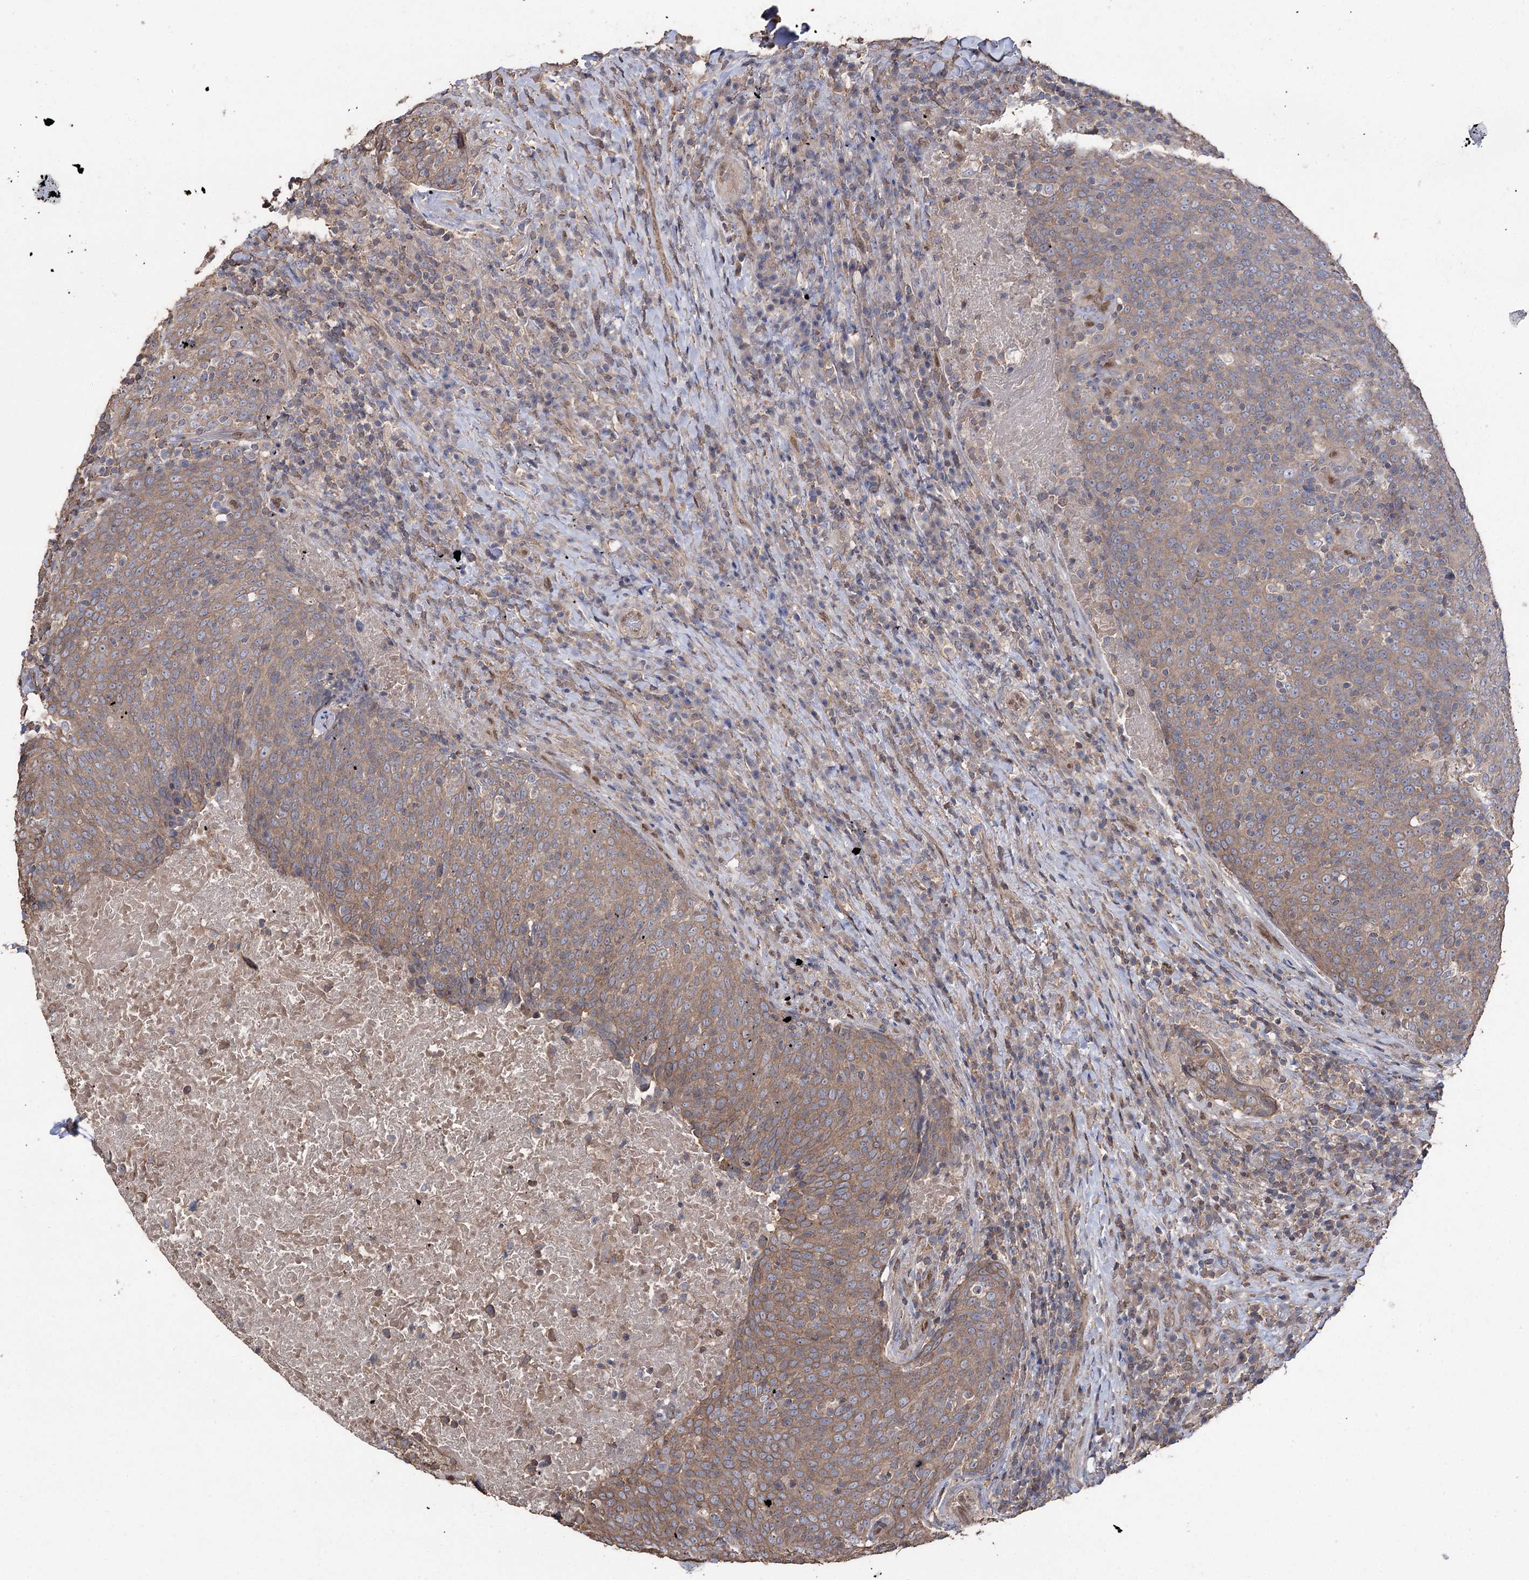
{"staining": {"intensity": "moderate", "quantity": ">75%", "location": "cytoplasmic/membranous"}, "tissue": "head and neck cancer", "cell_type": "Tumor cells", "image_type": "cancer", "snomed": [{"axis": "morphology", "description": "Squamous cell carcinoma, NOS"}, {"axis": "morphology", "description": "Squamous cell carcinoma, metastatic, NOS"}, {"axis": "topography", "description": "Lymph node"}, {"axis": "topography", "description": "Head-Neck"}], "caption": "The immunohistochemical stain shows moderate cytoplasmic/membranous staining in tumor cells of head and neck cancer (metastatic squamous cell carcinoma) tissue.", "gene": "FAM13B", "patient": {"sex": "male", "age": 62}}